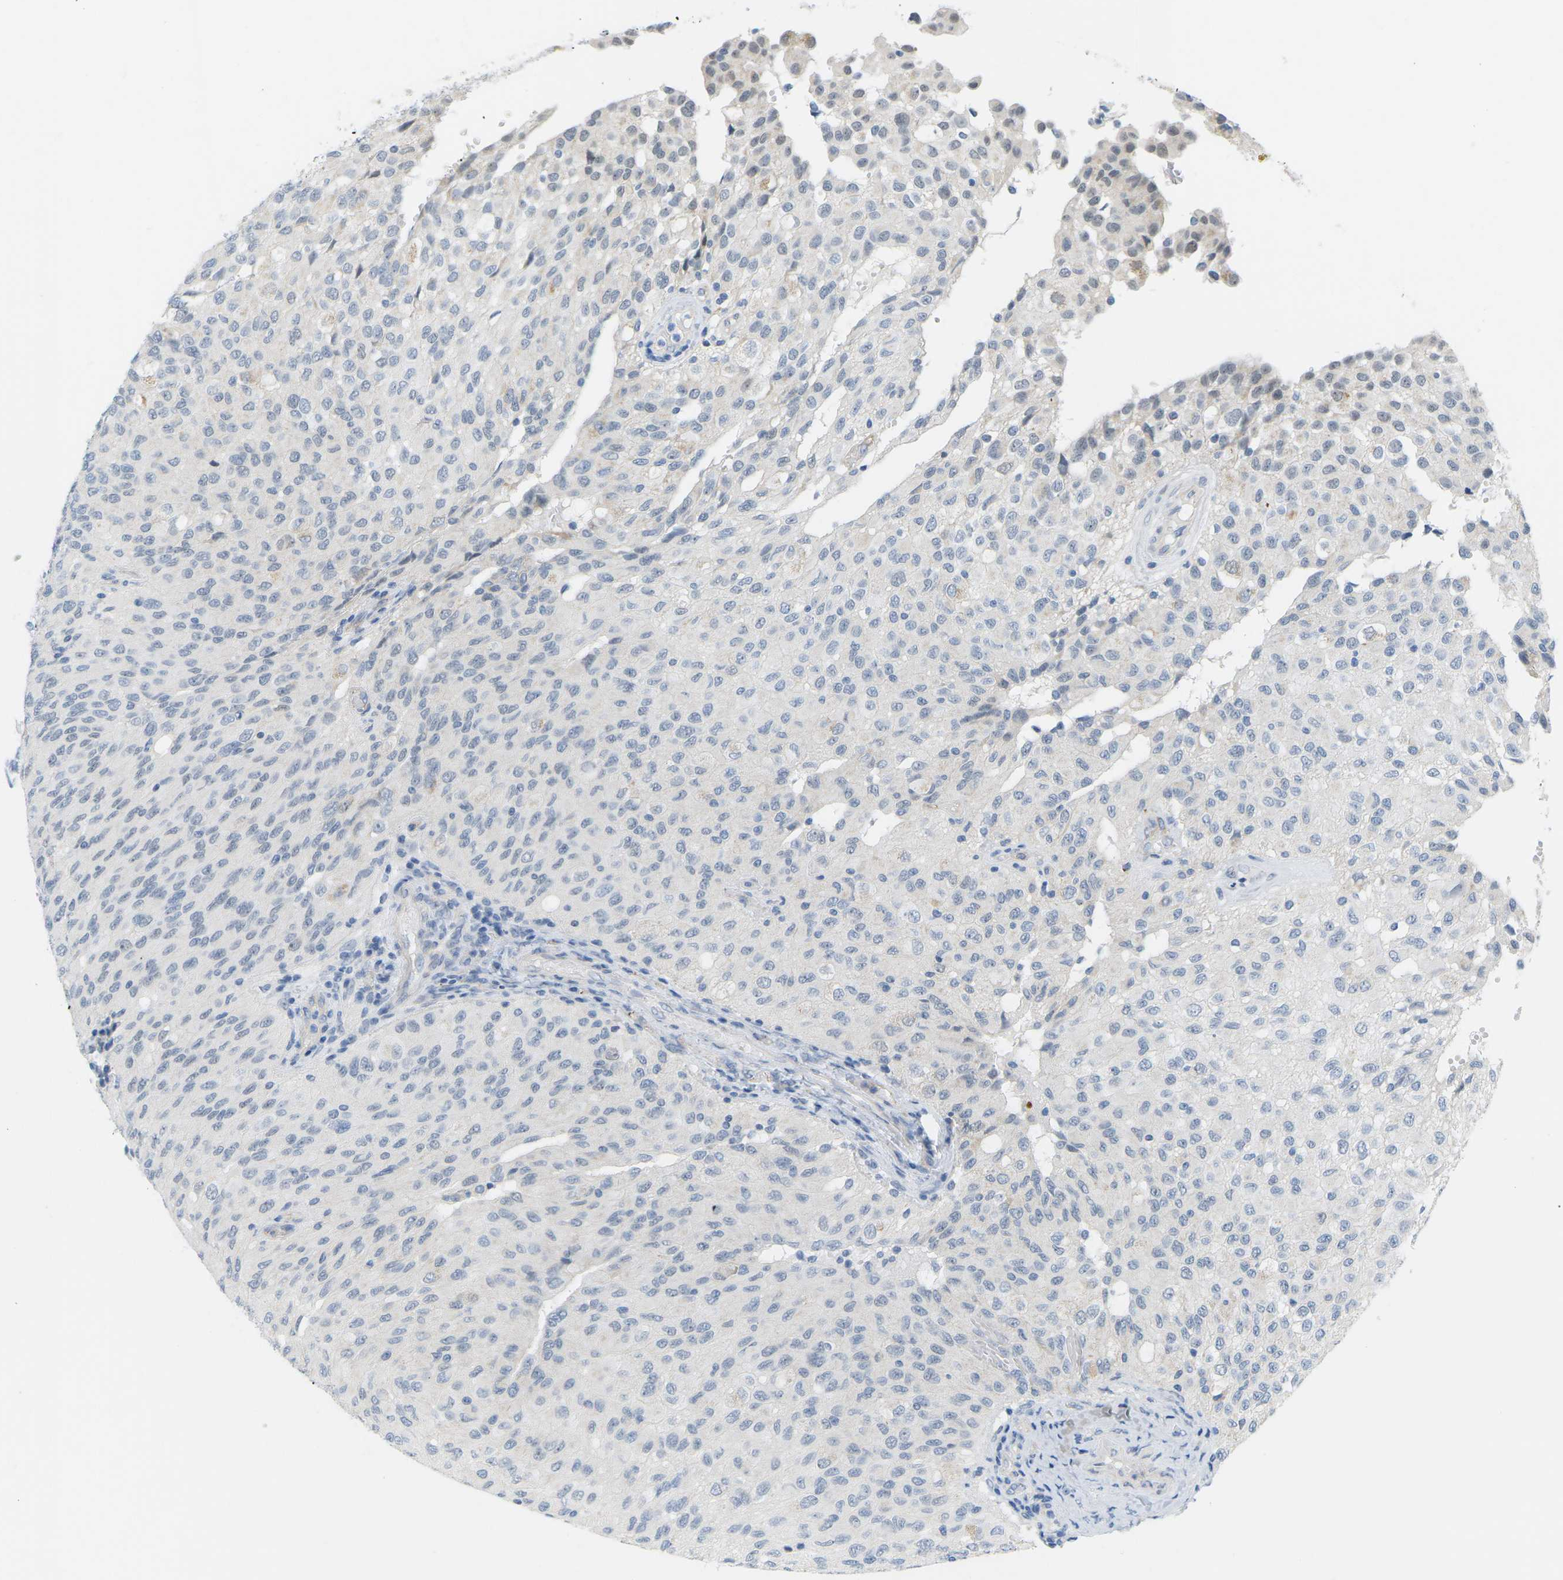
{"staining": {"intensity": "negative", "quantity": "none", "location": "none"}, "tissue": "glioma", "cell_type": "Tumor cells", "image_type": "cancer", "snomed": [{"axis": "morphology", "description": "Glioma, malignant, High grade"}, {"axis": "topography", "description": "Brain"}], "caption": "Immunohistochemistry image of neoplastic tissue: glioma stained with DAB (3,3'-diaminobenzidine) shows no significant protein positivity in tumor cells.", "gene": "HLTF", "patient": {"sex": "male", "age": 32}}